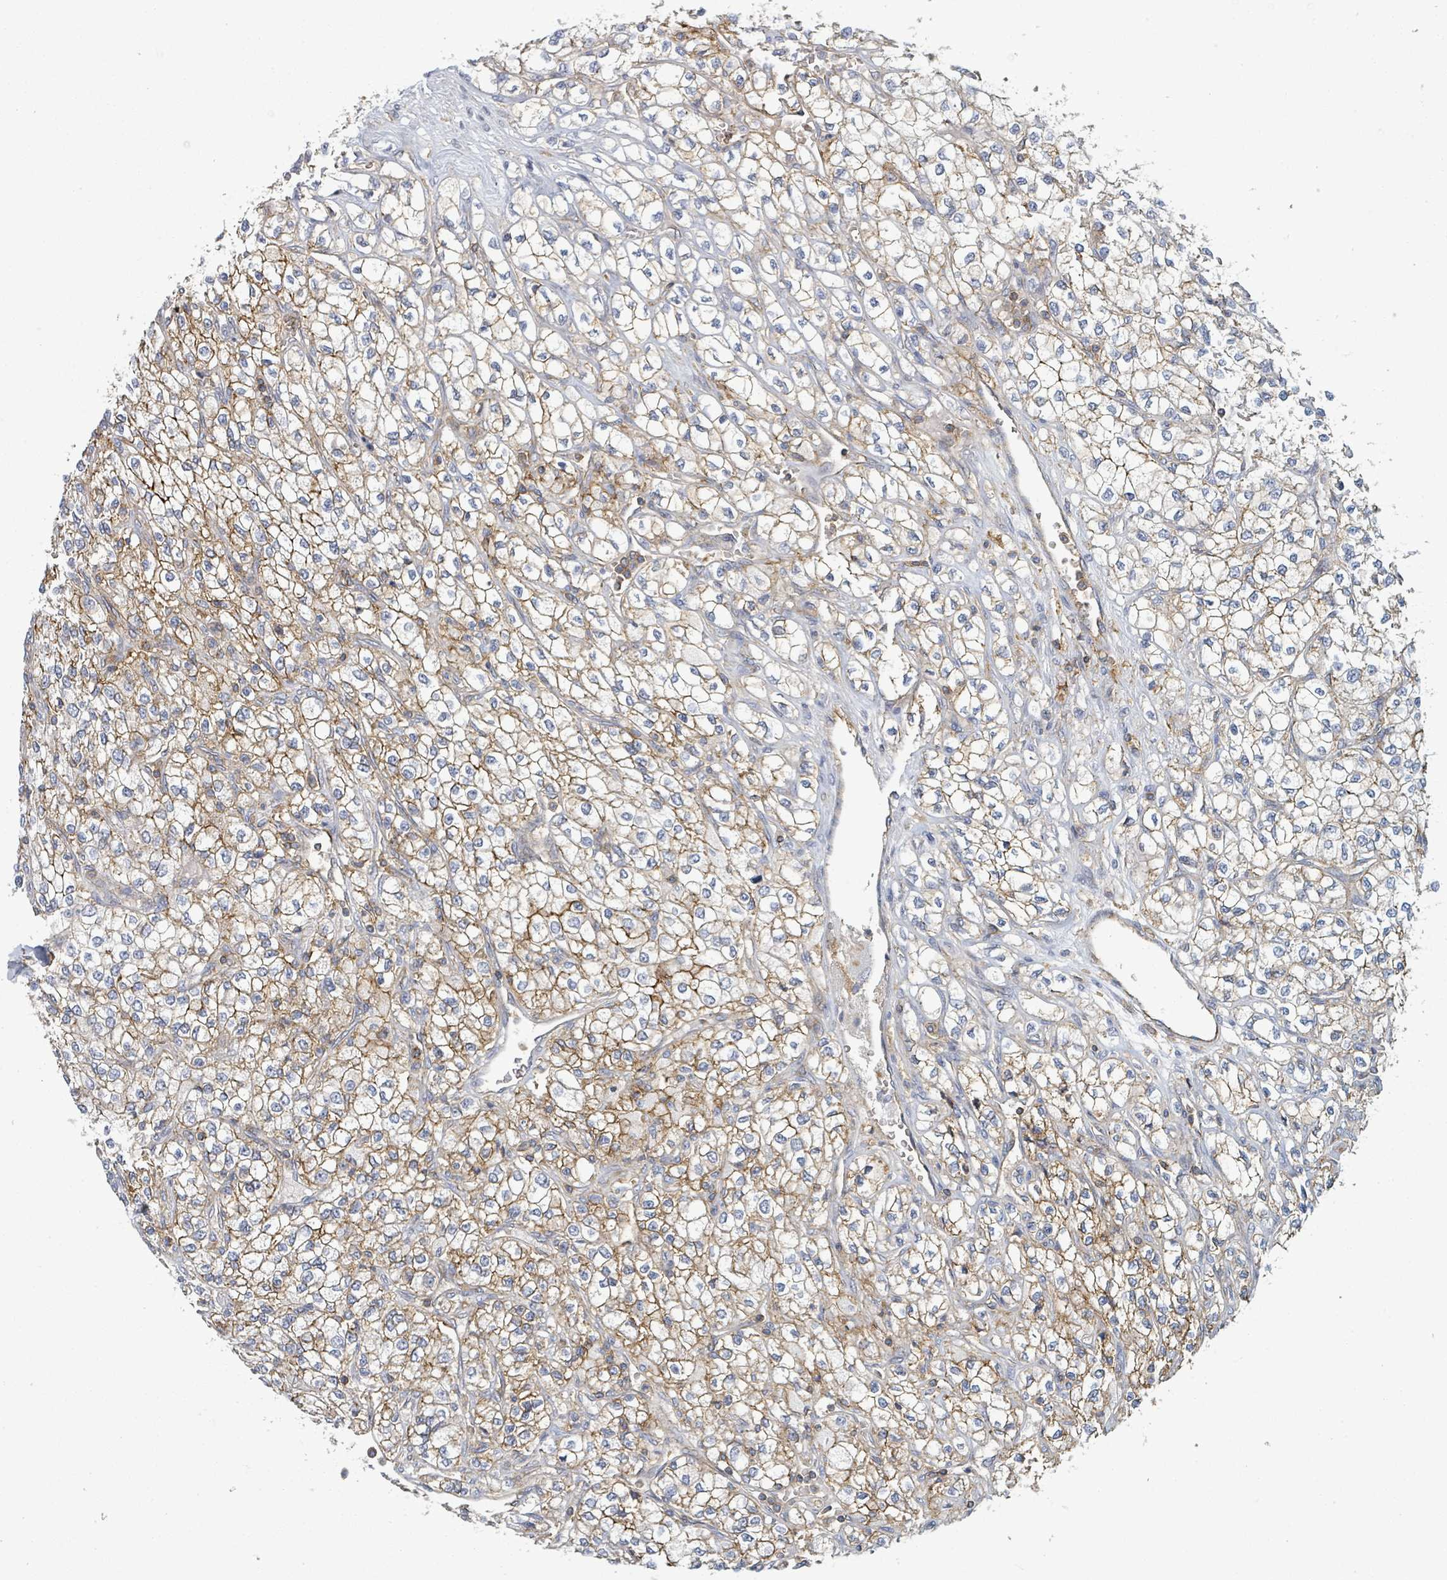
{"staining": {"intensity": "moderate", "quantity": "25%-75%", "location": "cytoplasmic/membranous"}, "tissue": "renal cancer", "cell_type": "Tumor cells", "image_type": "cancer", "snomed": [{"axis": "morphology", "description": "Adenocarcinoma, NOS"}, {"axis": "topography", "description": "Kidney"}], "caption": "A brown stain labels moderate cytoplasmic/membranous expression of a protein in adenocarcinoma (renal) tumor cells.", "gene": "TNFRSF14", "patient": {"sex": "male", "age": 80}}